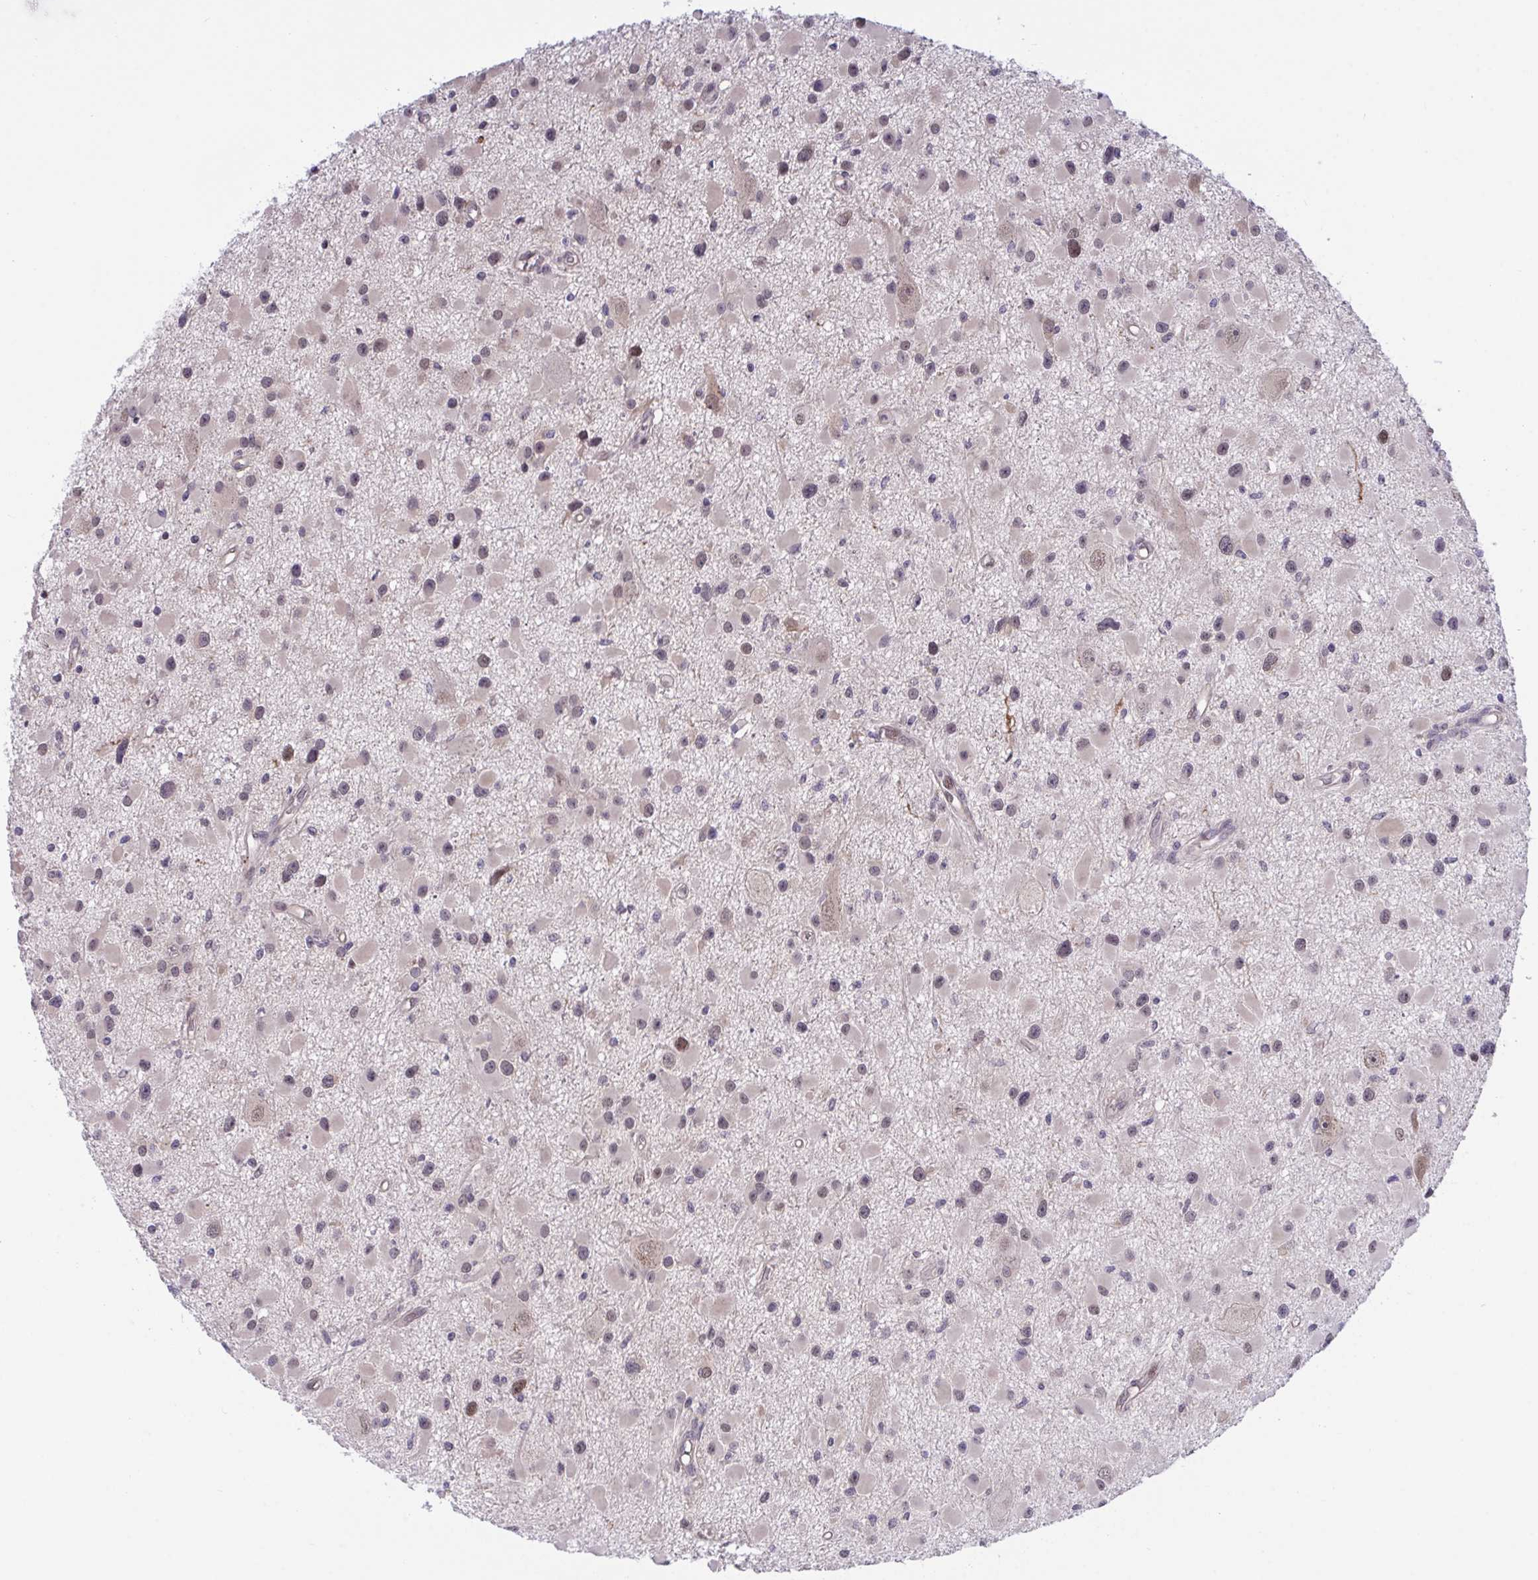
{"staining": {"intensity": "weak", "quantity": "<25%", "location": "nuclear"}, "tissue": "glioma", "cell_type": "Tumor cells", "image_type": "cancer", "snomed": [{"axis": "morphology", "description": "Glioma, malignant, High grade"}, {"axis": "topography", "description": "Brain"}], "caption": "This image is of malignant high-grade glioma stained with immunohistochemistry to label a protein in brown with the nuclei are counter-stained blue. There is no expression in tumor cells. The staining was performed using DAB (3,3'-diaminobenzidine) to visualize the protein expression in brown, while the nuclei were stained in blue with hematoxylin (Magnification: 20x).", "gene": "ZNF444", "patient": {"sex": "male", "age": 54}}